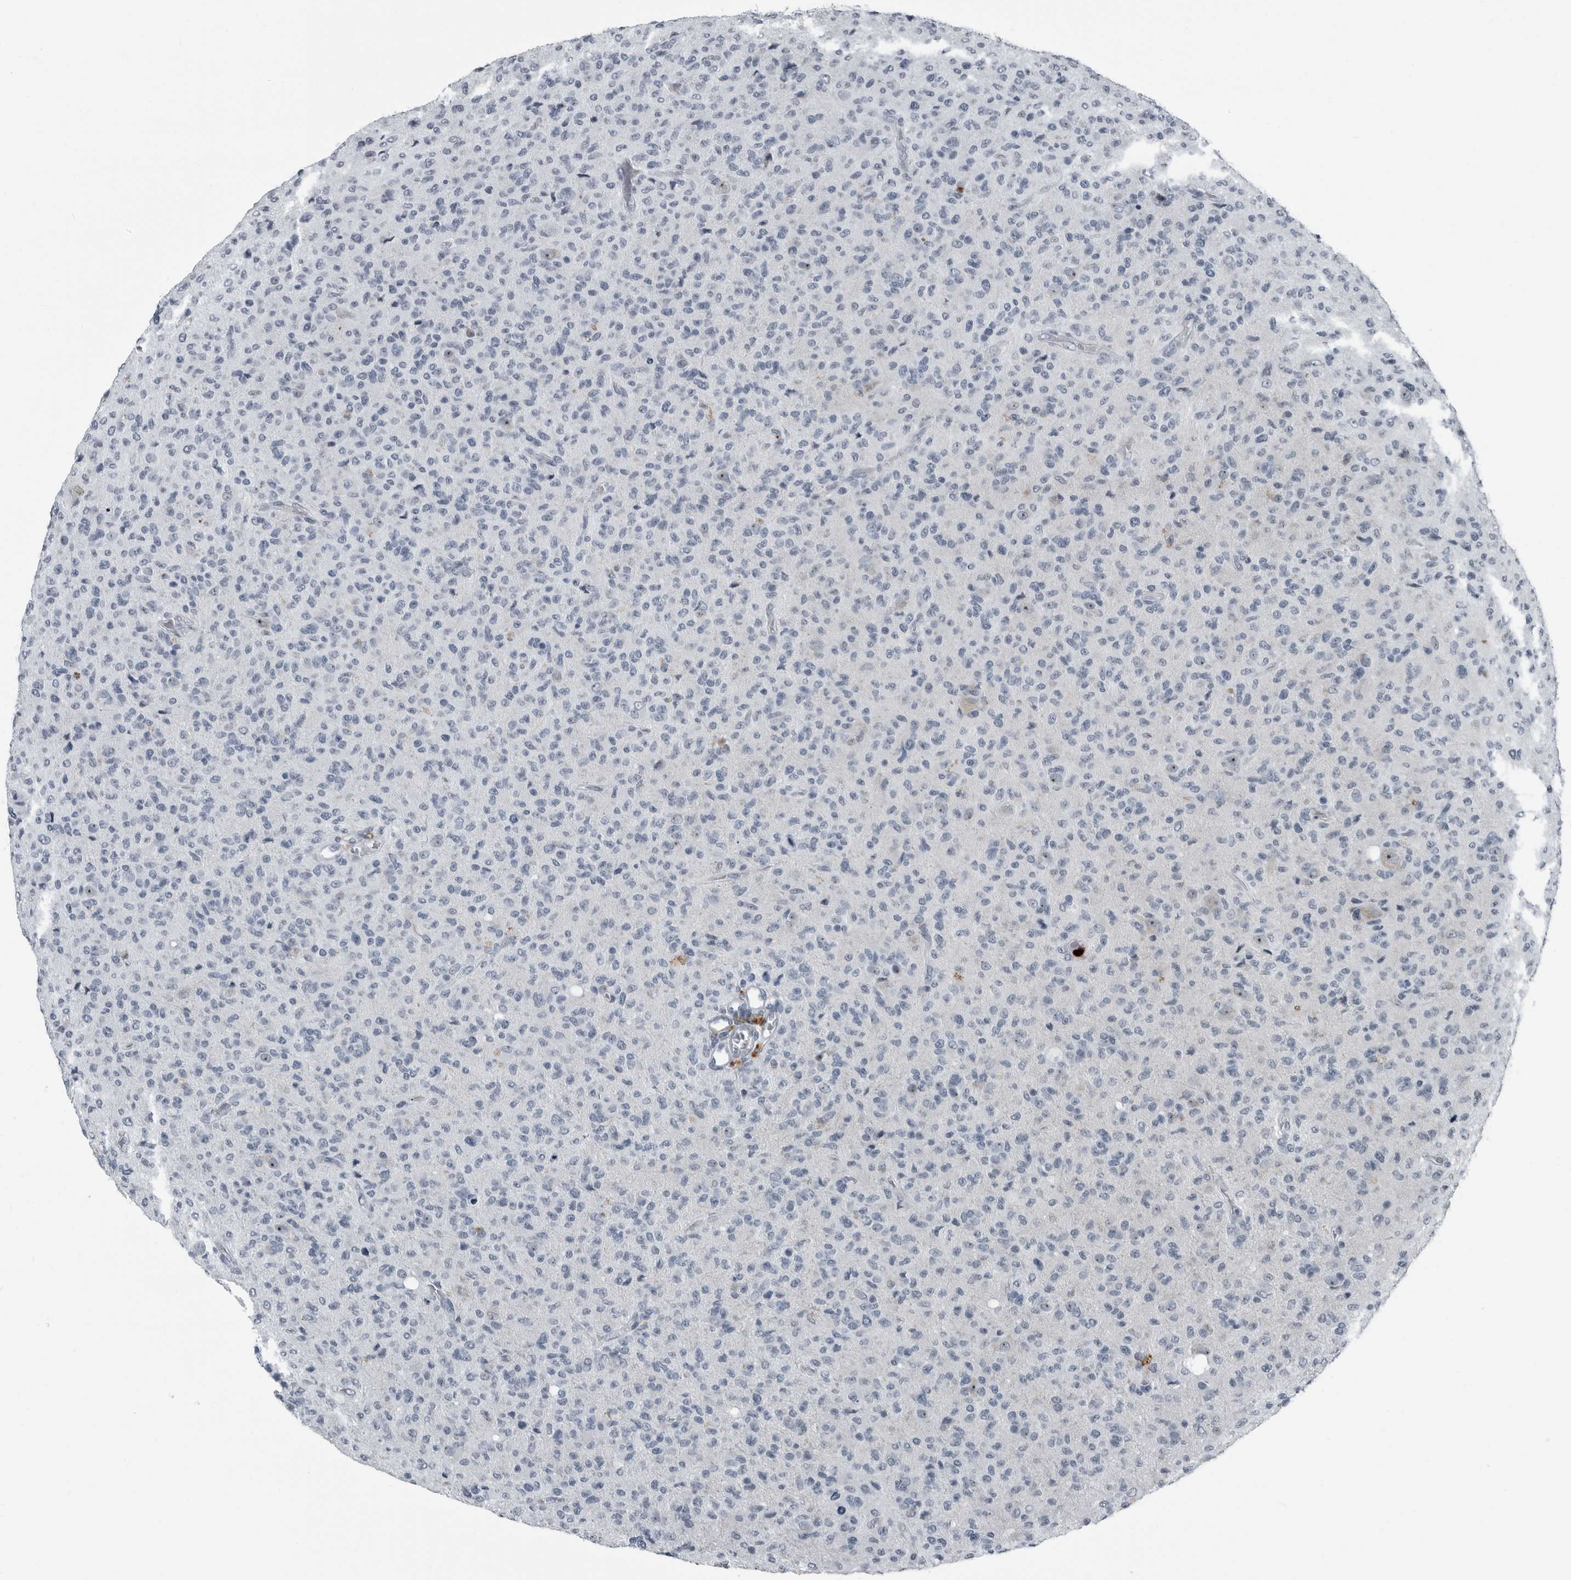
{"staining": {"intensity": "negative", "quantity": "none", "location": "none"}, "tissue": "glioma", "cell_type": "Tumor cells", "image_type": "cancer", "snomed": [{"axis": "morphology", "description": "Glioma, malignant, High grade"}, {"axis": "topography", "description": "Brain"}], "caption": "Image shows no significant protein positivity in tumor cells of malignant glioma (high-grade).", "gene": "PDCD11", "patient": {"sex": "female", "age": 57}}